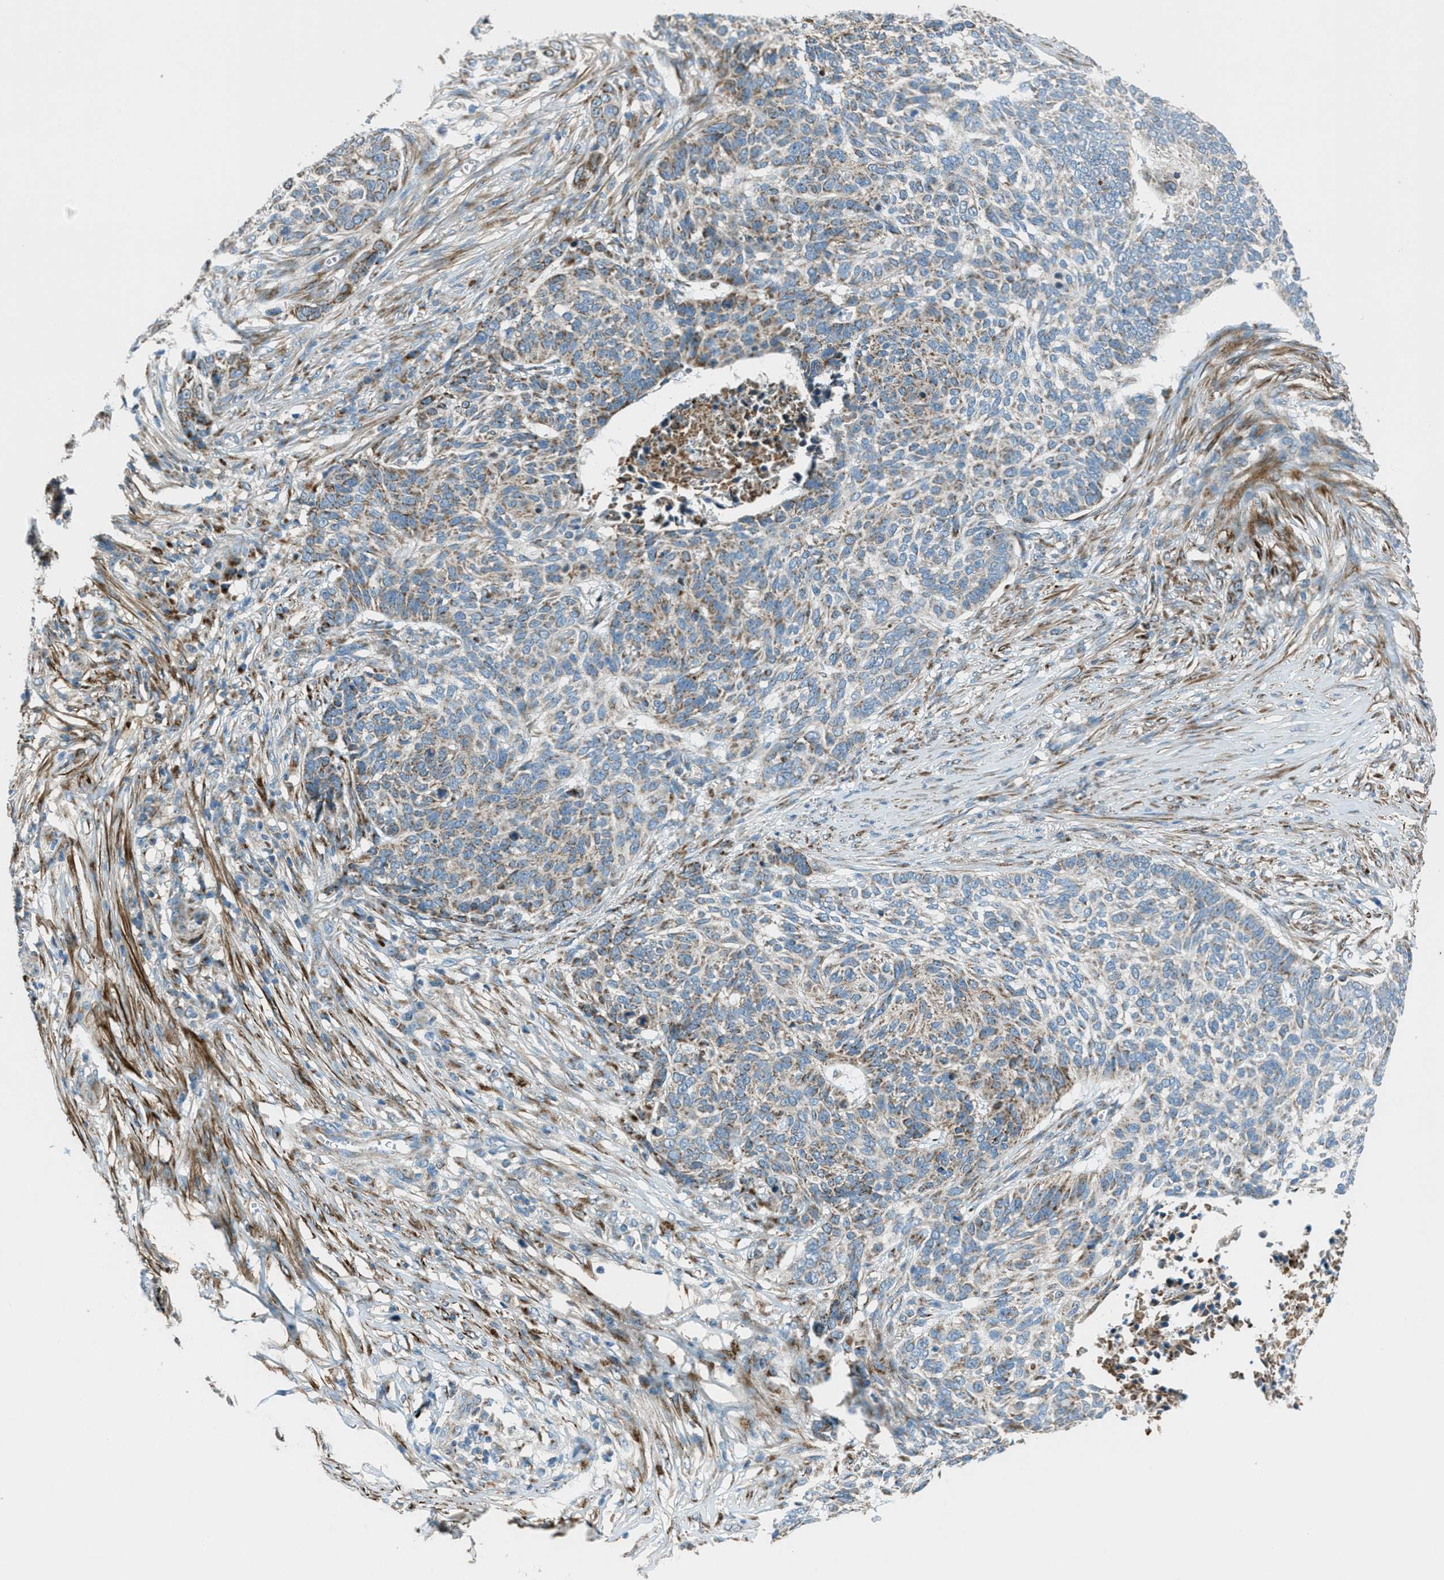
{"staining": {"intensity": "weak", "quantity": ">75%", "location": "cytoplasmic/membranous"}, "tissue": "skin cancer", "cell_type": "Tumor cells", "image_type": "cancer", "snomed": [{"axis": "morphology", "description": "Basal cell carcinoma"}, {"axis": "topography", "description": "Skin"}], "caption": "Brown immunohistochemical staining in skin basal cell carcinoma demonstrates weak cytoplasmic/membranous staining in approximately >75% of tumor cells.", "gene": "BCKDK", "patient": {"sex": "male", "age": 85}}